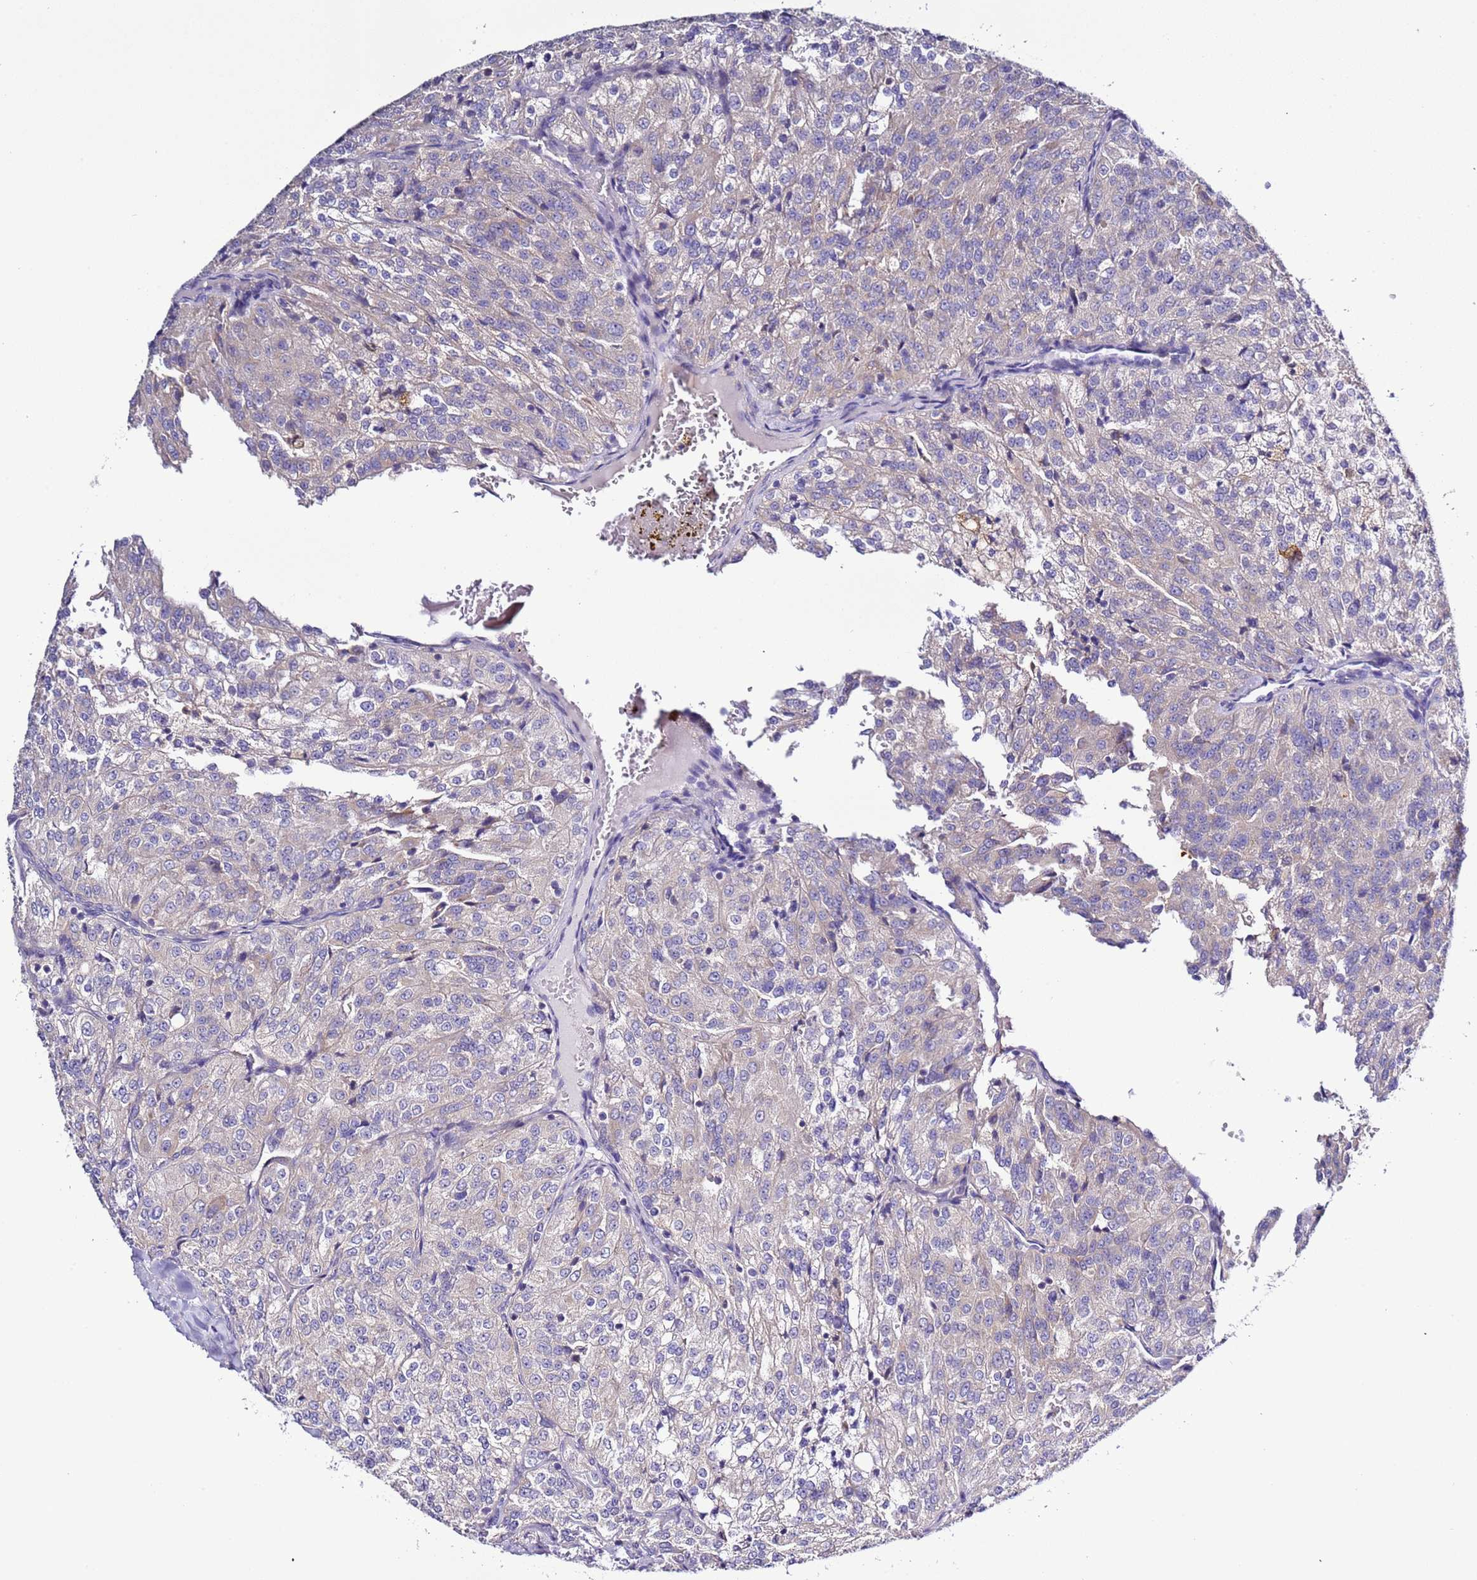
{"staining": {"intensity": "negative", "quantity": "none", "location": "none"}, "tissue": "renal cancer", "cell_type": "Tumor cells", "image_type": "cancer", "snomed": [{"axis": "morphology", "description": "Adenocarcinoma, NOS"}, {"axis": "topography", "description": "Kidney"}], "caption": "Human adenocarcinoma (renal) stained for a protein using immunohistochemistry (IHC) reveals no positivity in tumor cells.", "gene": "SPCS1", "patient": {"sex": "female", "age": 63}}